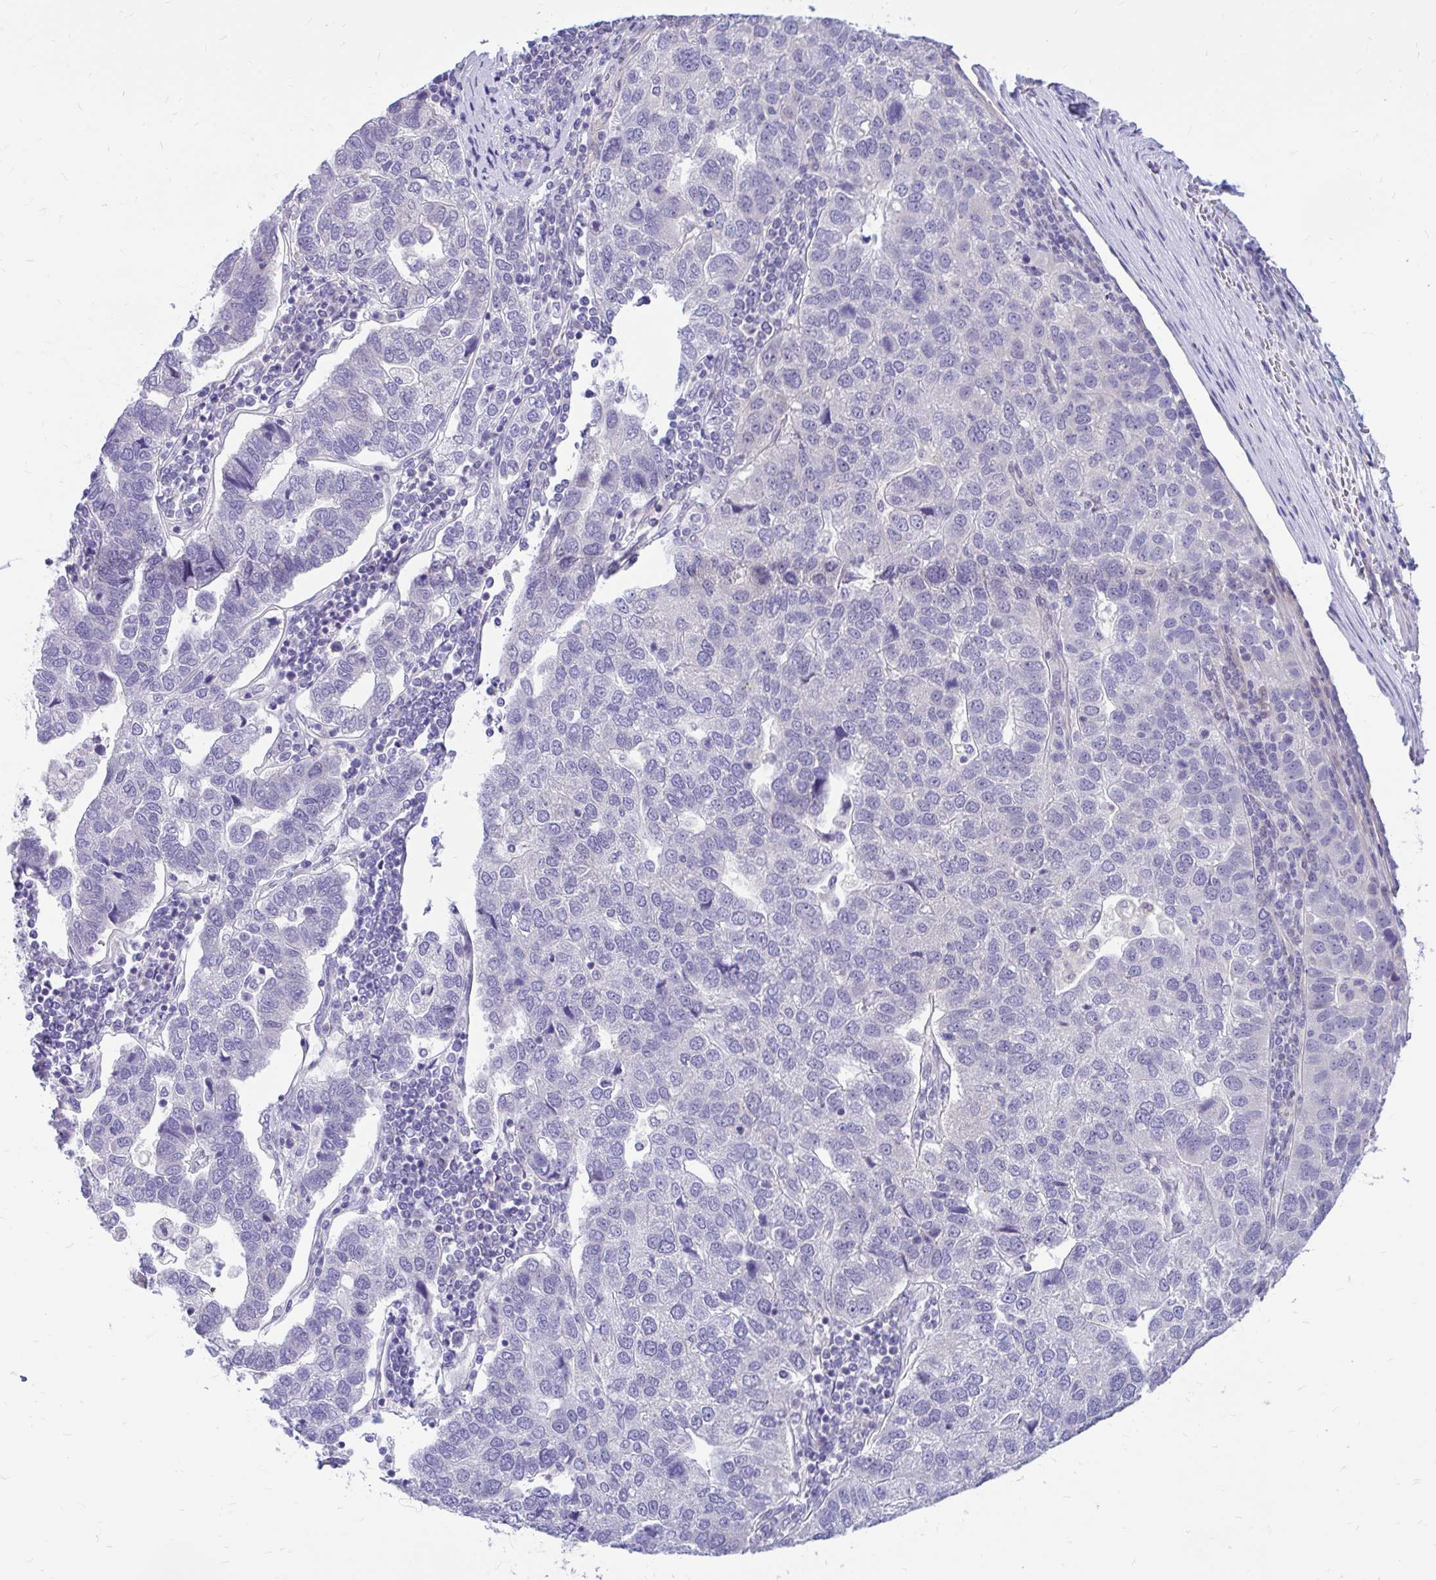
{"staining": {"intensity": "negative", "quantity": "none", "location": "none"}, "tissue": "pancreatic cancer", "cell_type": "Tumor cells", "image_type": "cancer", "snomed": [{"axis": "morphology", "description": "Adenocarcinoma, NOS"}, {"axis": "topography", "description": "Pancreas"}], "caption": "There is no significant staining in tumor cells of pancreatic adenocarcinoma.", "gene": "MAP1LC3A", "patient": {"sex": "female", "age": 61}}